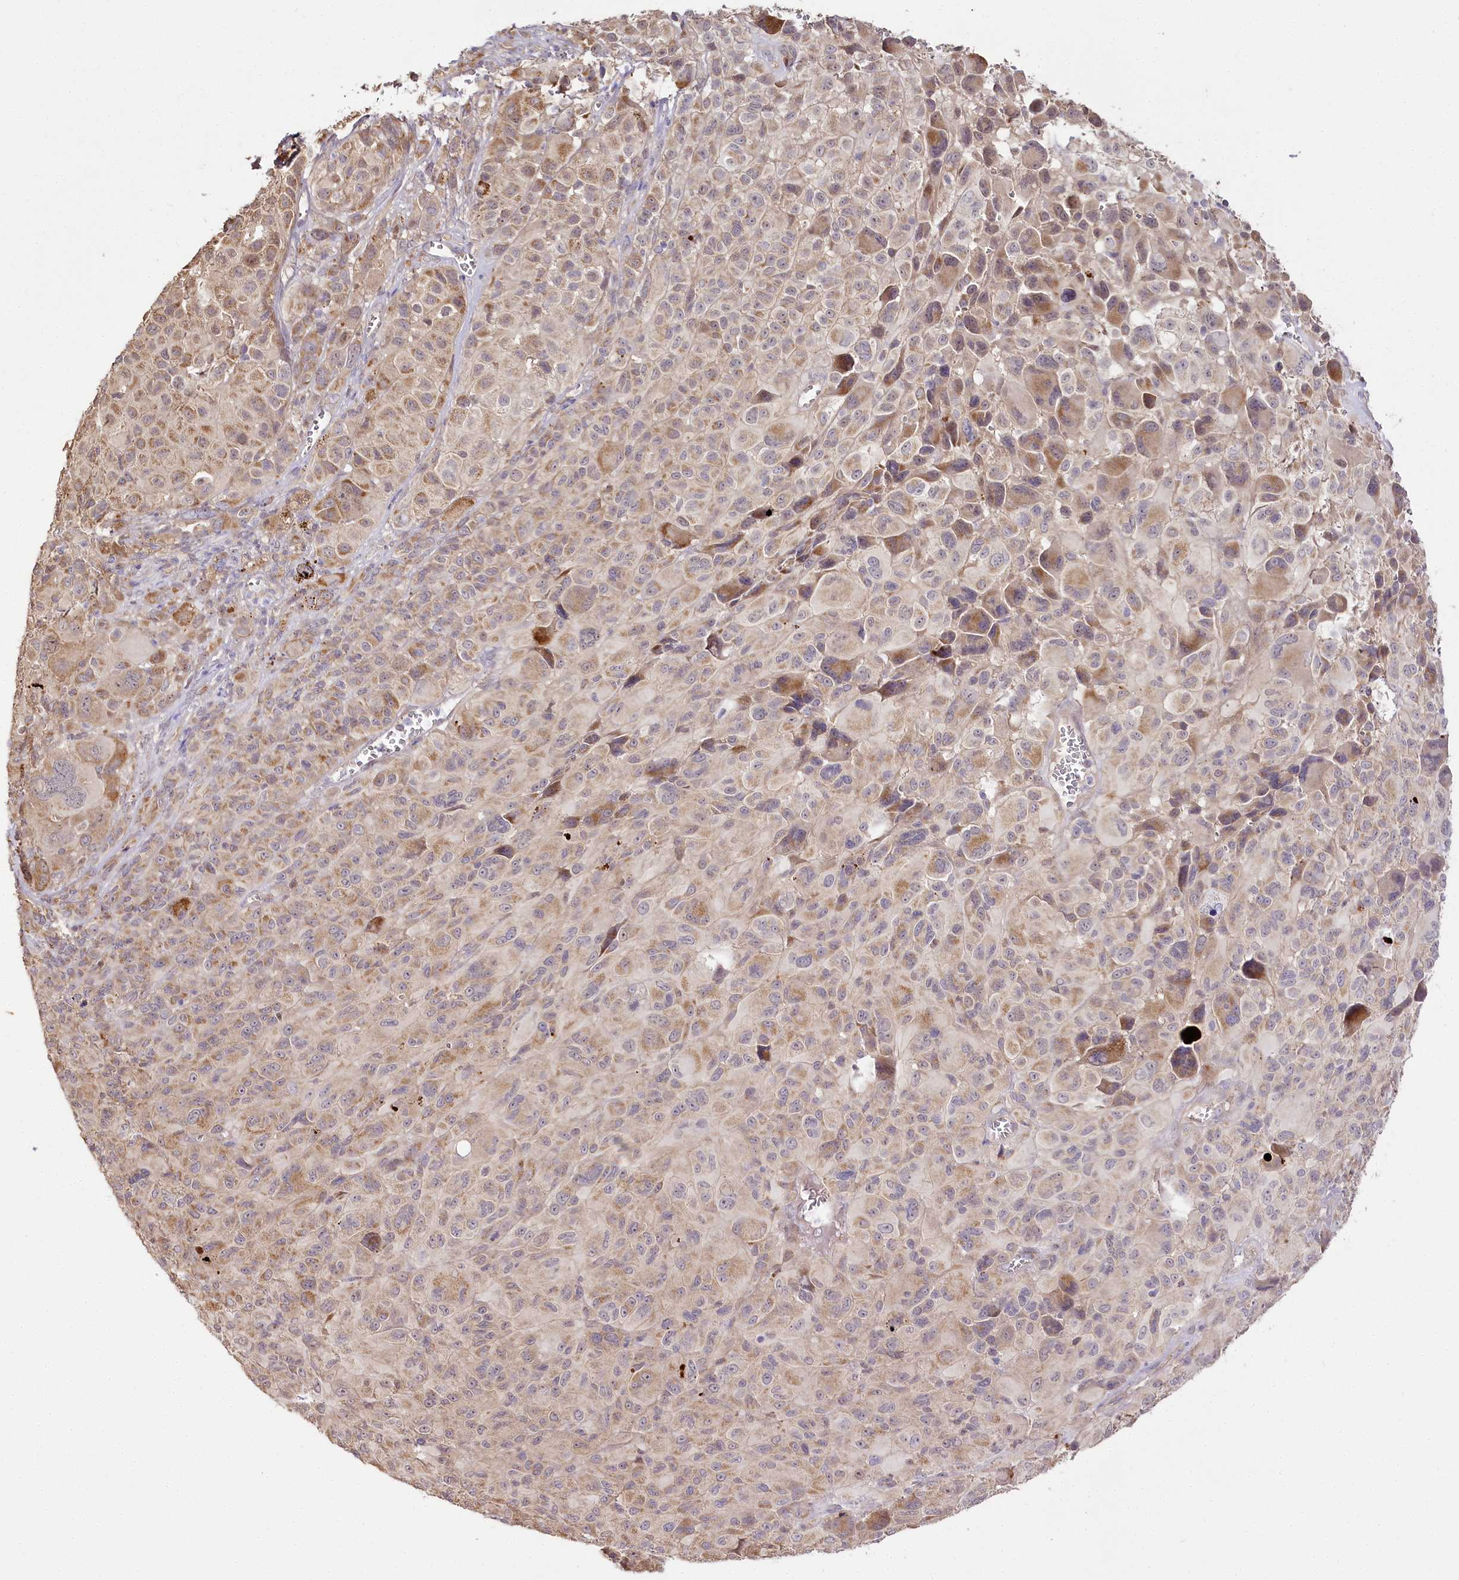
{"staining": {"intensity": "weak", "quantity": "25%-75%", "location": "cytoplasmic/membranous"}, "tissue": "melanoma", "cell_type": "Tumor cells", "image_type": "cancer", "snomed": [{"axis": "morphology", "description": "Malignant melanoma, NOS"}, {"axis": "topography", "description": "Skin of trunk"}], "caption": "Protein staining exhibits weak cytoplasmic/membranous expression in approximately 25%-75% of tumor cells in malignant melanoma. (Brightfield microscopy of DAB IHC at high magnification).", "gene": "ZNF226", "patient": {"sex": "male", "age": 71}}